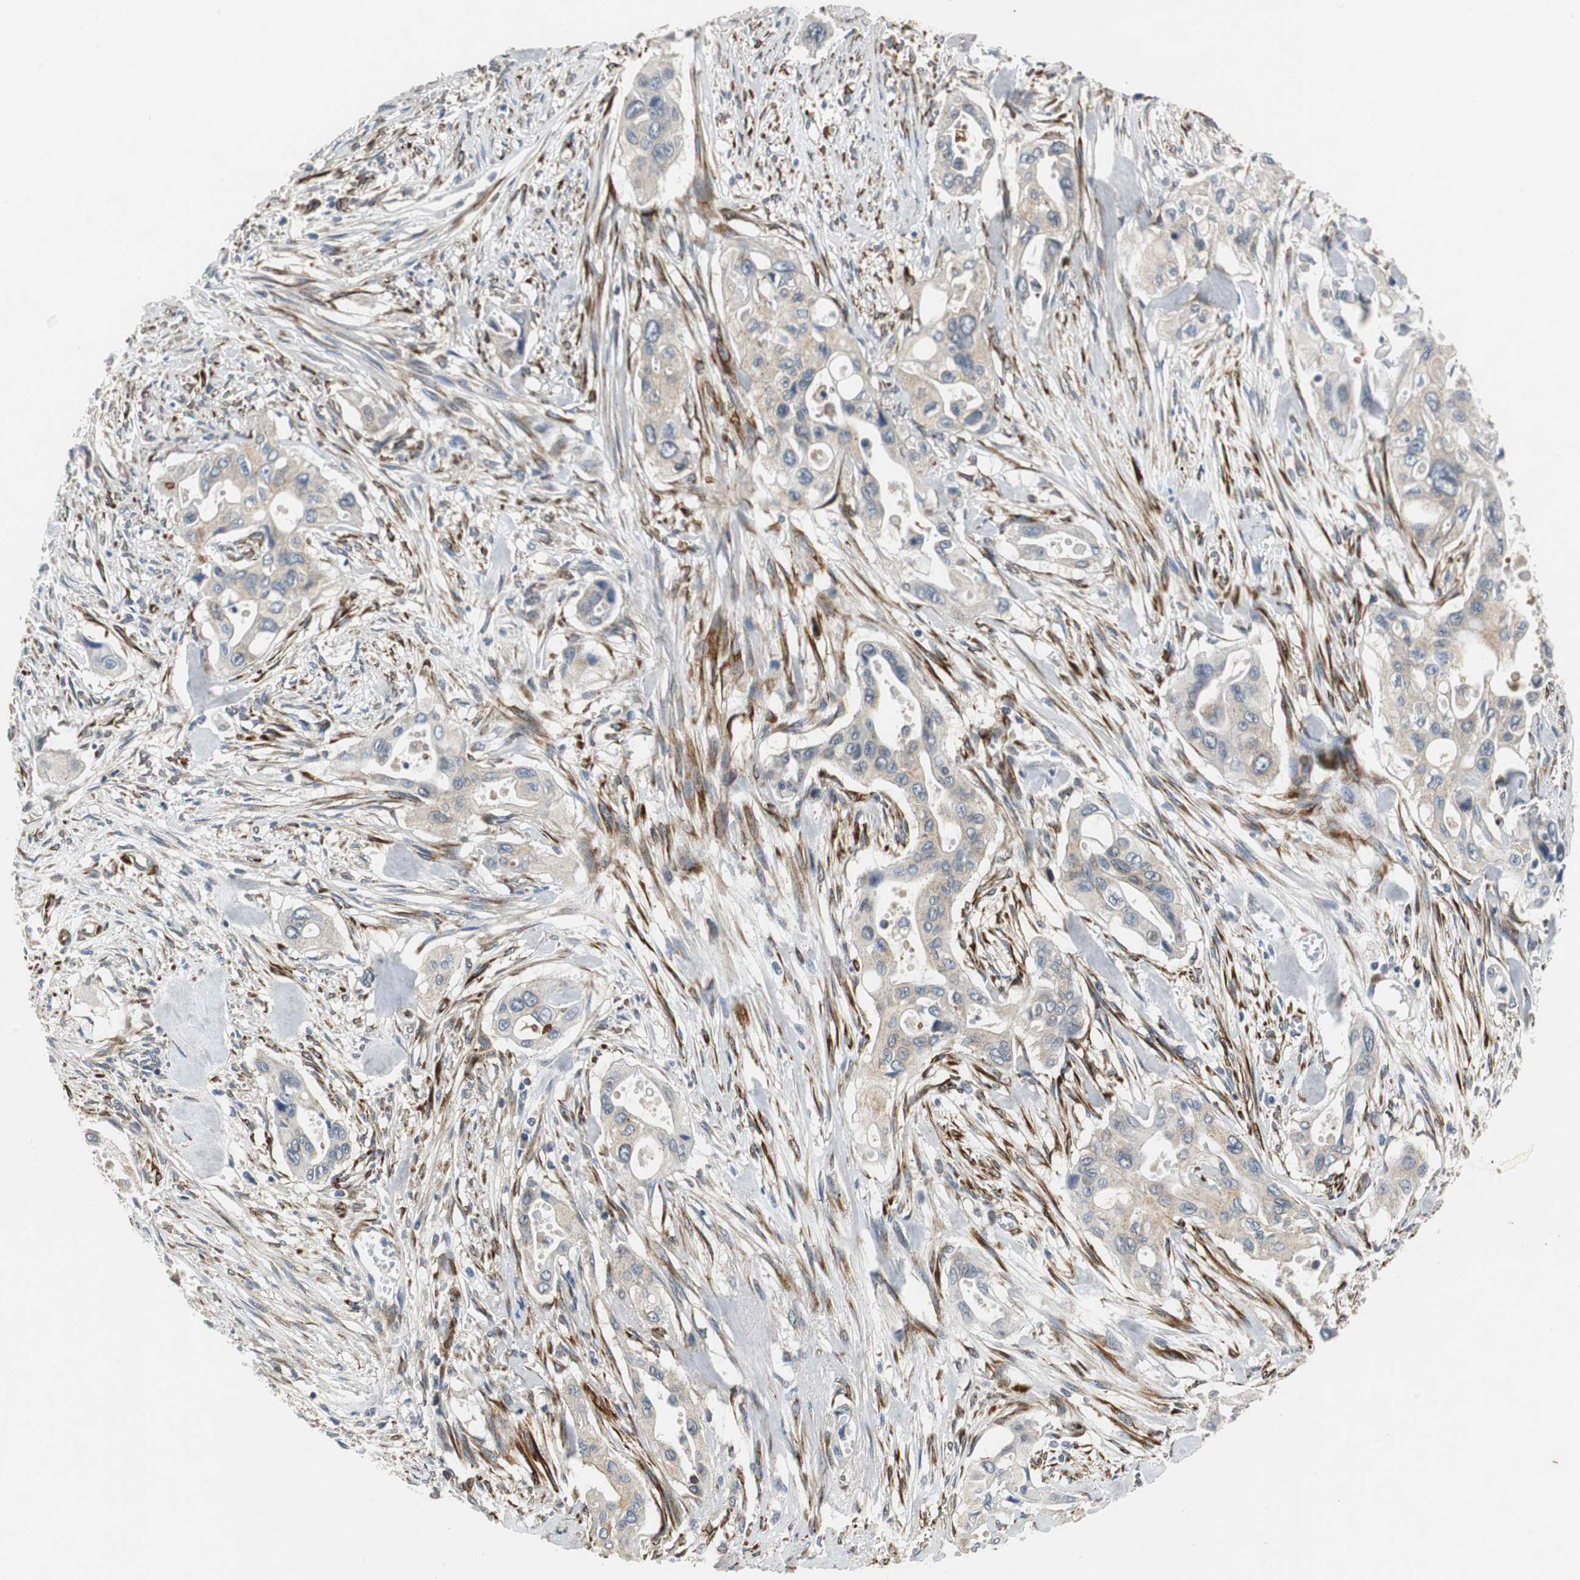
{"staining": {"intensity": "weak", "quantity": ">75%", "location": "cytoplasmic/membranous"}, "tissue": "pancreatic cancer", "cell_type": "Tumor cells", "image_type": "cancer", "snomed": [{"axis": "morphology", "description": "Adenocarcinoma, NOS"}, {"axis": "topography", "description": "Pancreas"}], "caption": "Weak cytoplasmic/membranous expression is seen in approximately >75% of tumor cells in adenocarcinoma (pancreatic).", "gene": "ISCU", "patient": {"sex": "male", "age": 77}}